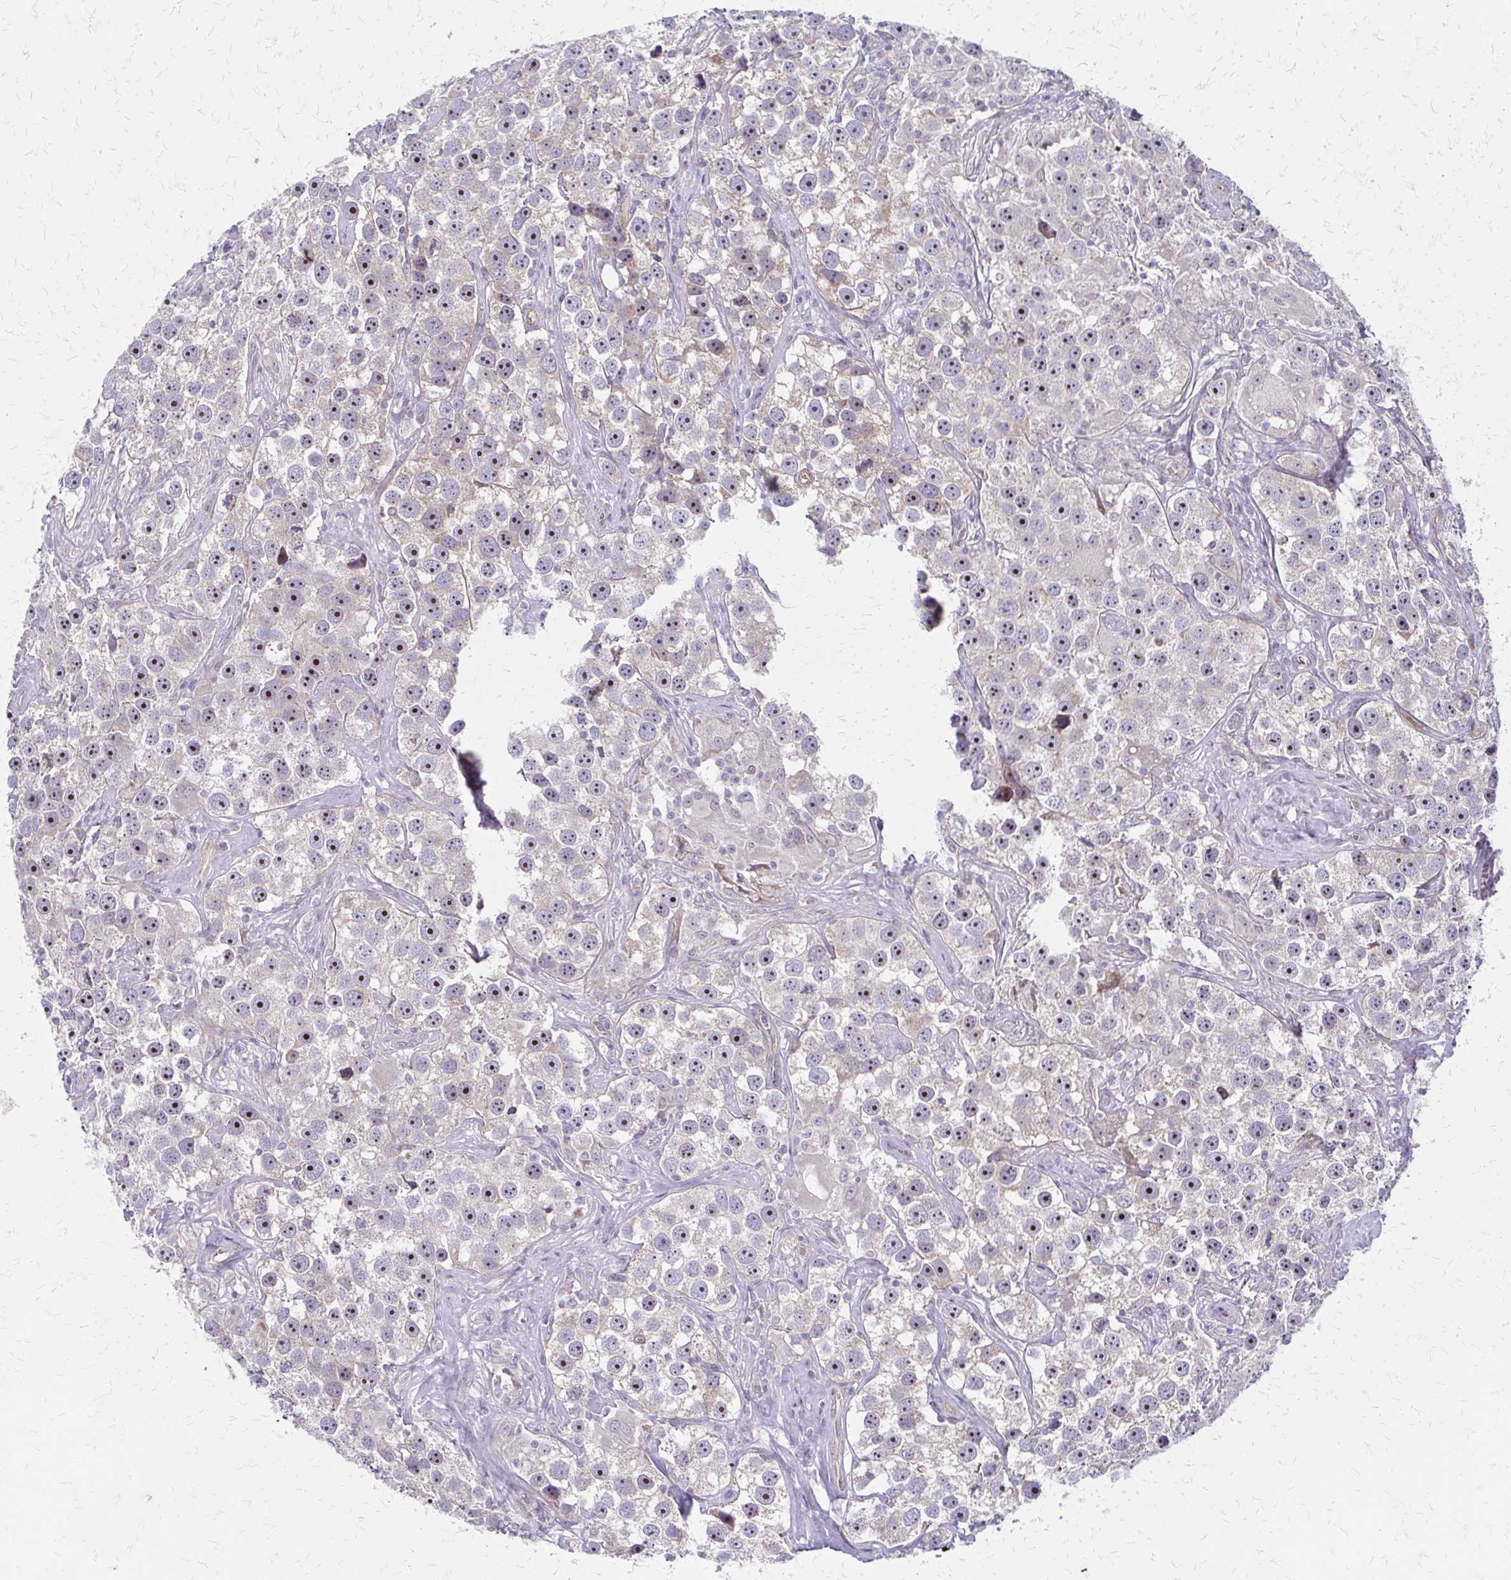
{"staining": {"intensity": "moderate", "quantity": "25%-75%", "location": "nuclear"}, "tissue": "testis cancer", "cell_type": "Tumor cells", "image_type": "cancer", "snomed": [{"axis": "morphology", "description": "Seminoma, NOS"}, {"axis": "topography", "description": "Testis"}], "caption": "Immunohistochemistry (IHC) of seminoma (testis) reveals medium levels of moderate nuclear staining in about 25%-75% of tumor cells.", "gene": "ZNF383", "patient": {"sex": "male", "age": 49}}